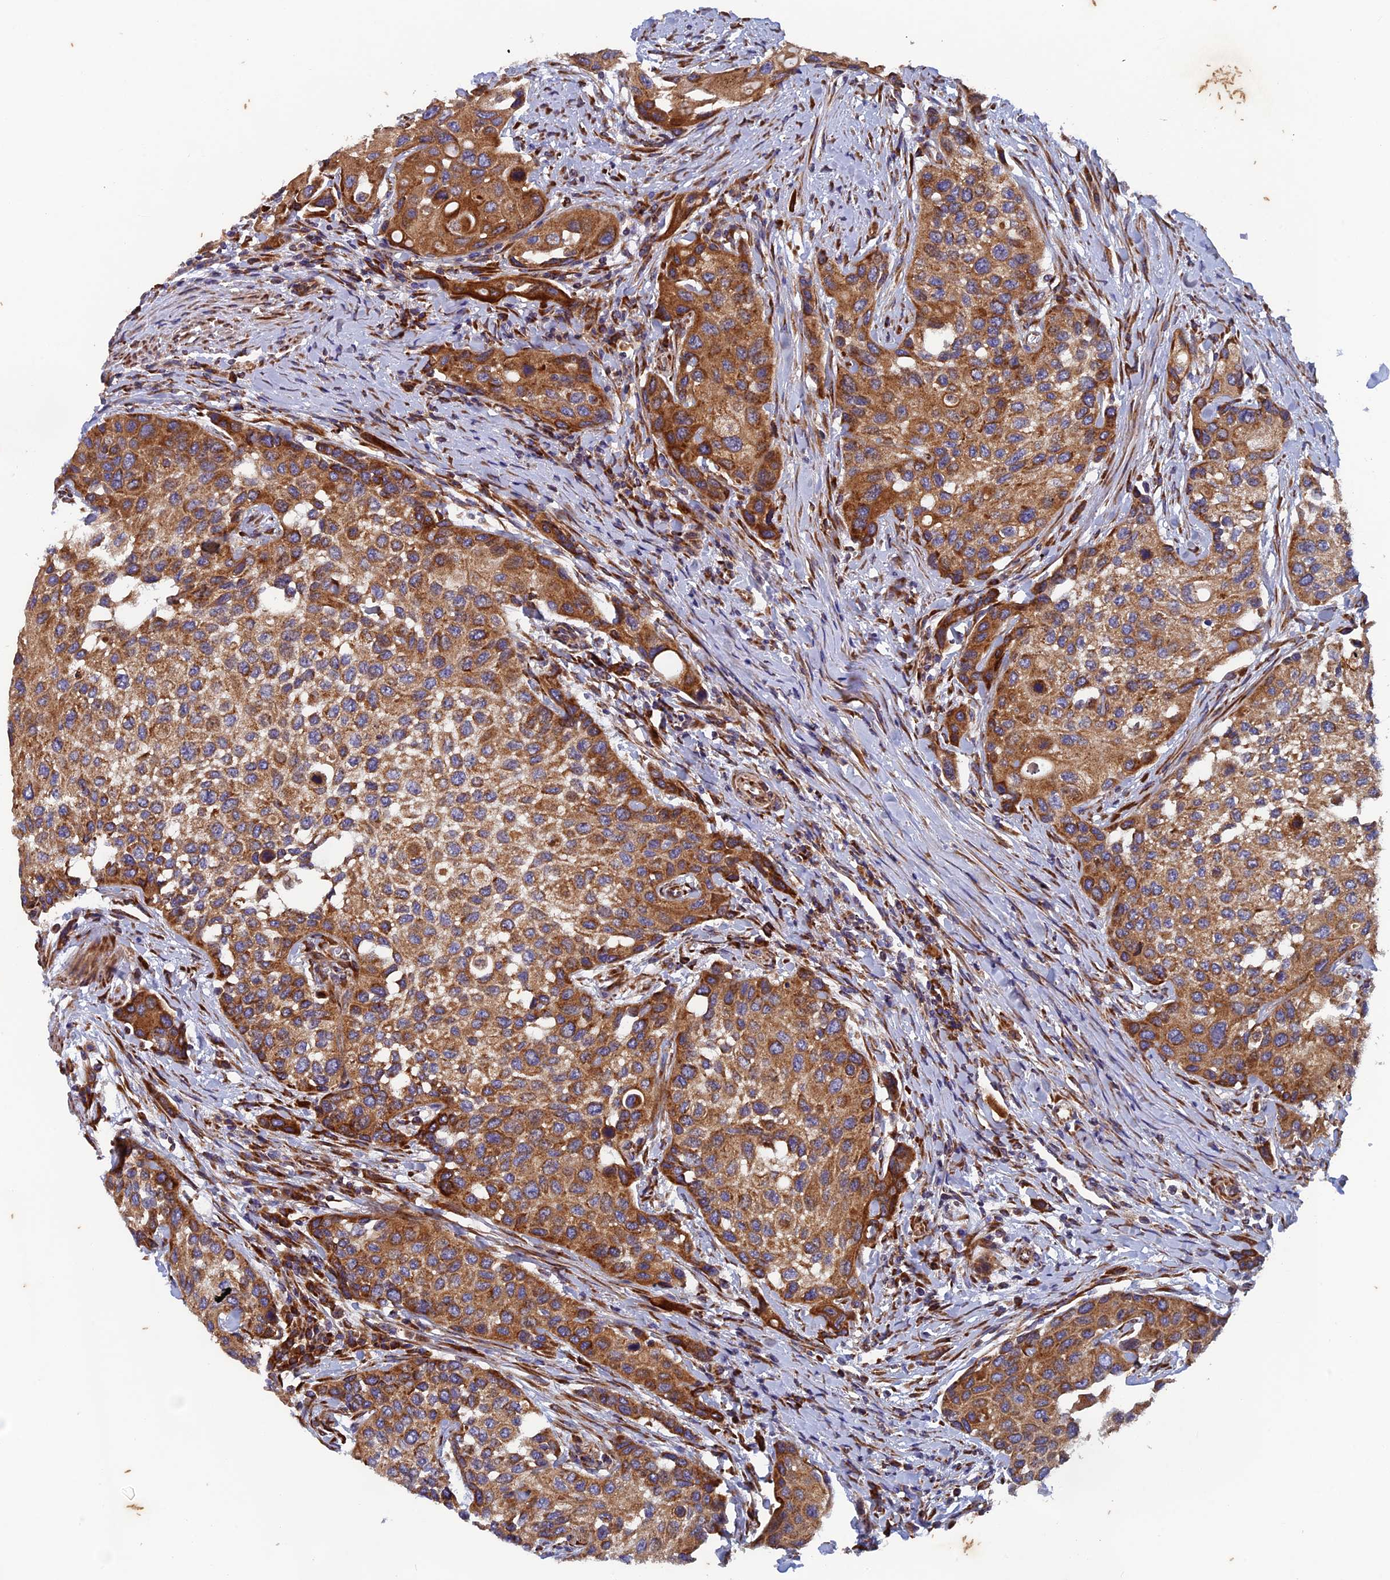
{"staining": {"intensity": "moderate", "quantity": ">75%", "location": "cytoplasmic/membranous"}, "tissue": "urothelial cancer", "cell_type": "Tumor cells", "image_type": "cancer", "snomed": [{"axis": "morphology", "description": "Normal tissue, NOS"}, {"axis": "morphology", "description": "Urothelial carcinoma, High grade"}, {"axis": "topography", "description": "Vascular tissue"}, {"axis": "topography", "description": "Urinary bladder"}], "caption": "Approximately >75% of tumor cells in high-grade urothelial carcinoma display moderate cytoplasmic/membranous protein staining as visualized by brown immunohistochemical staining.", "gene": "AP4S1", "patient": {"sex": "female", "age": 56}}